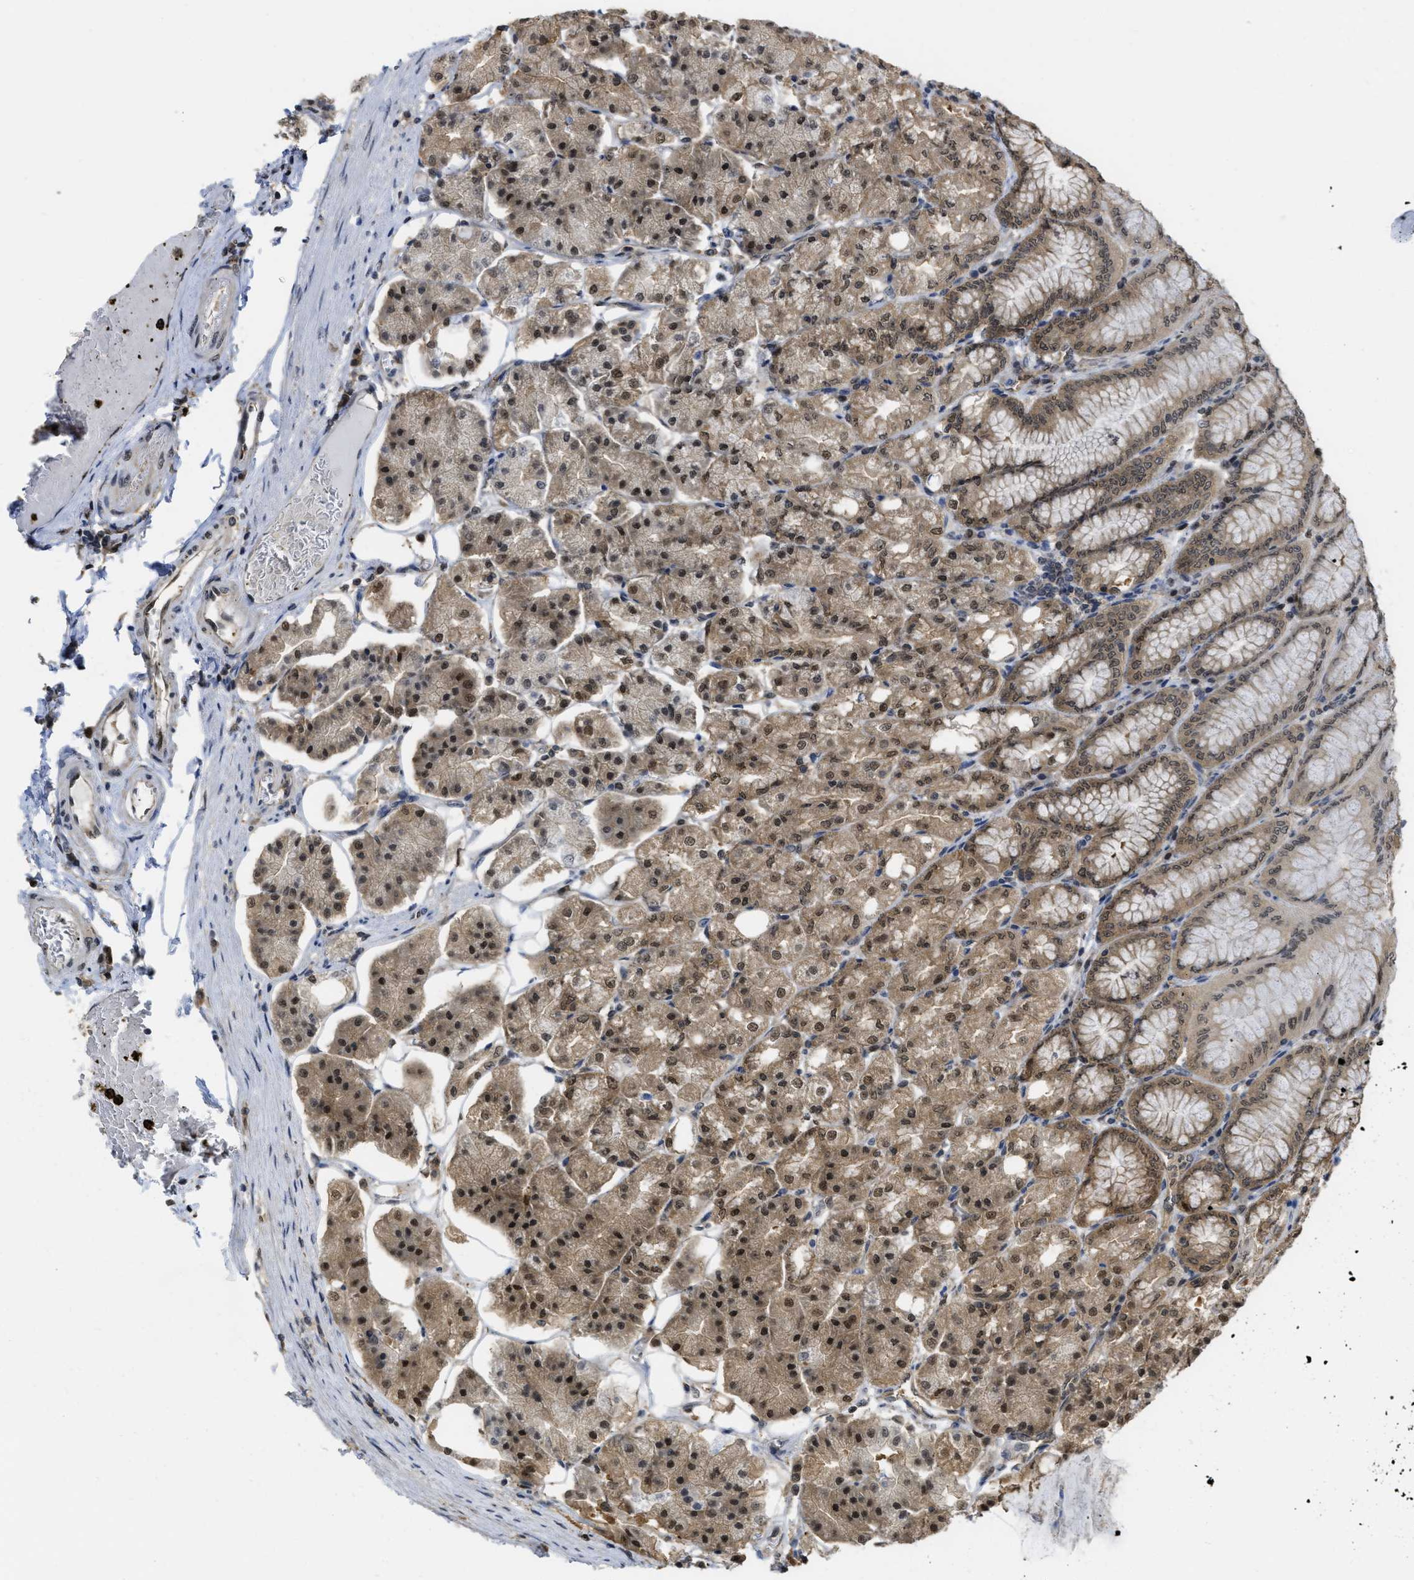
{"staining": {"intensity": "moderate", "quantity": ">75%", "location": "cytoplasmic/membranous,nuclear"}, "tissue": "stomach", "cell_type": "Glandular cells", "image_type": "normal", "snomed": [{"axis": "morphology", "description": "Normal tissue, NOS"}, {"axis": "topography", "description": "Stomach, lower"}], "caption": "The micrograph demonstrates a brown stain indicating the presence of a protein in the cytoplasmic/membranous,nuclear of glandular cells in stomach.", "gene": "PSMC5", "patient": {"sex": "male", "age": 71}}